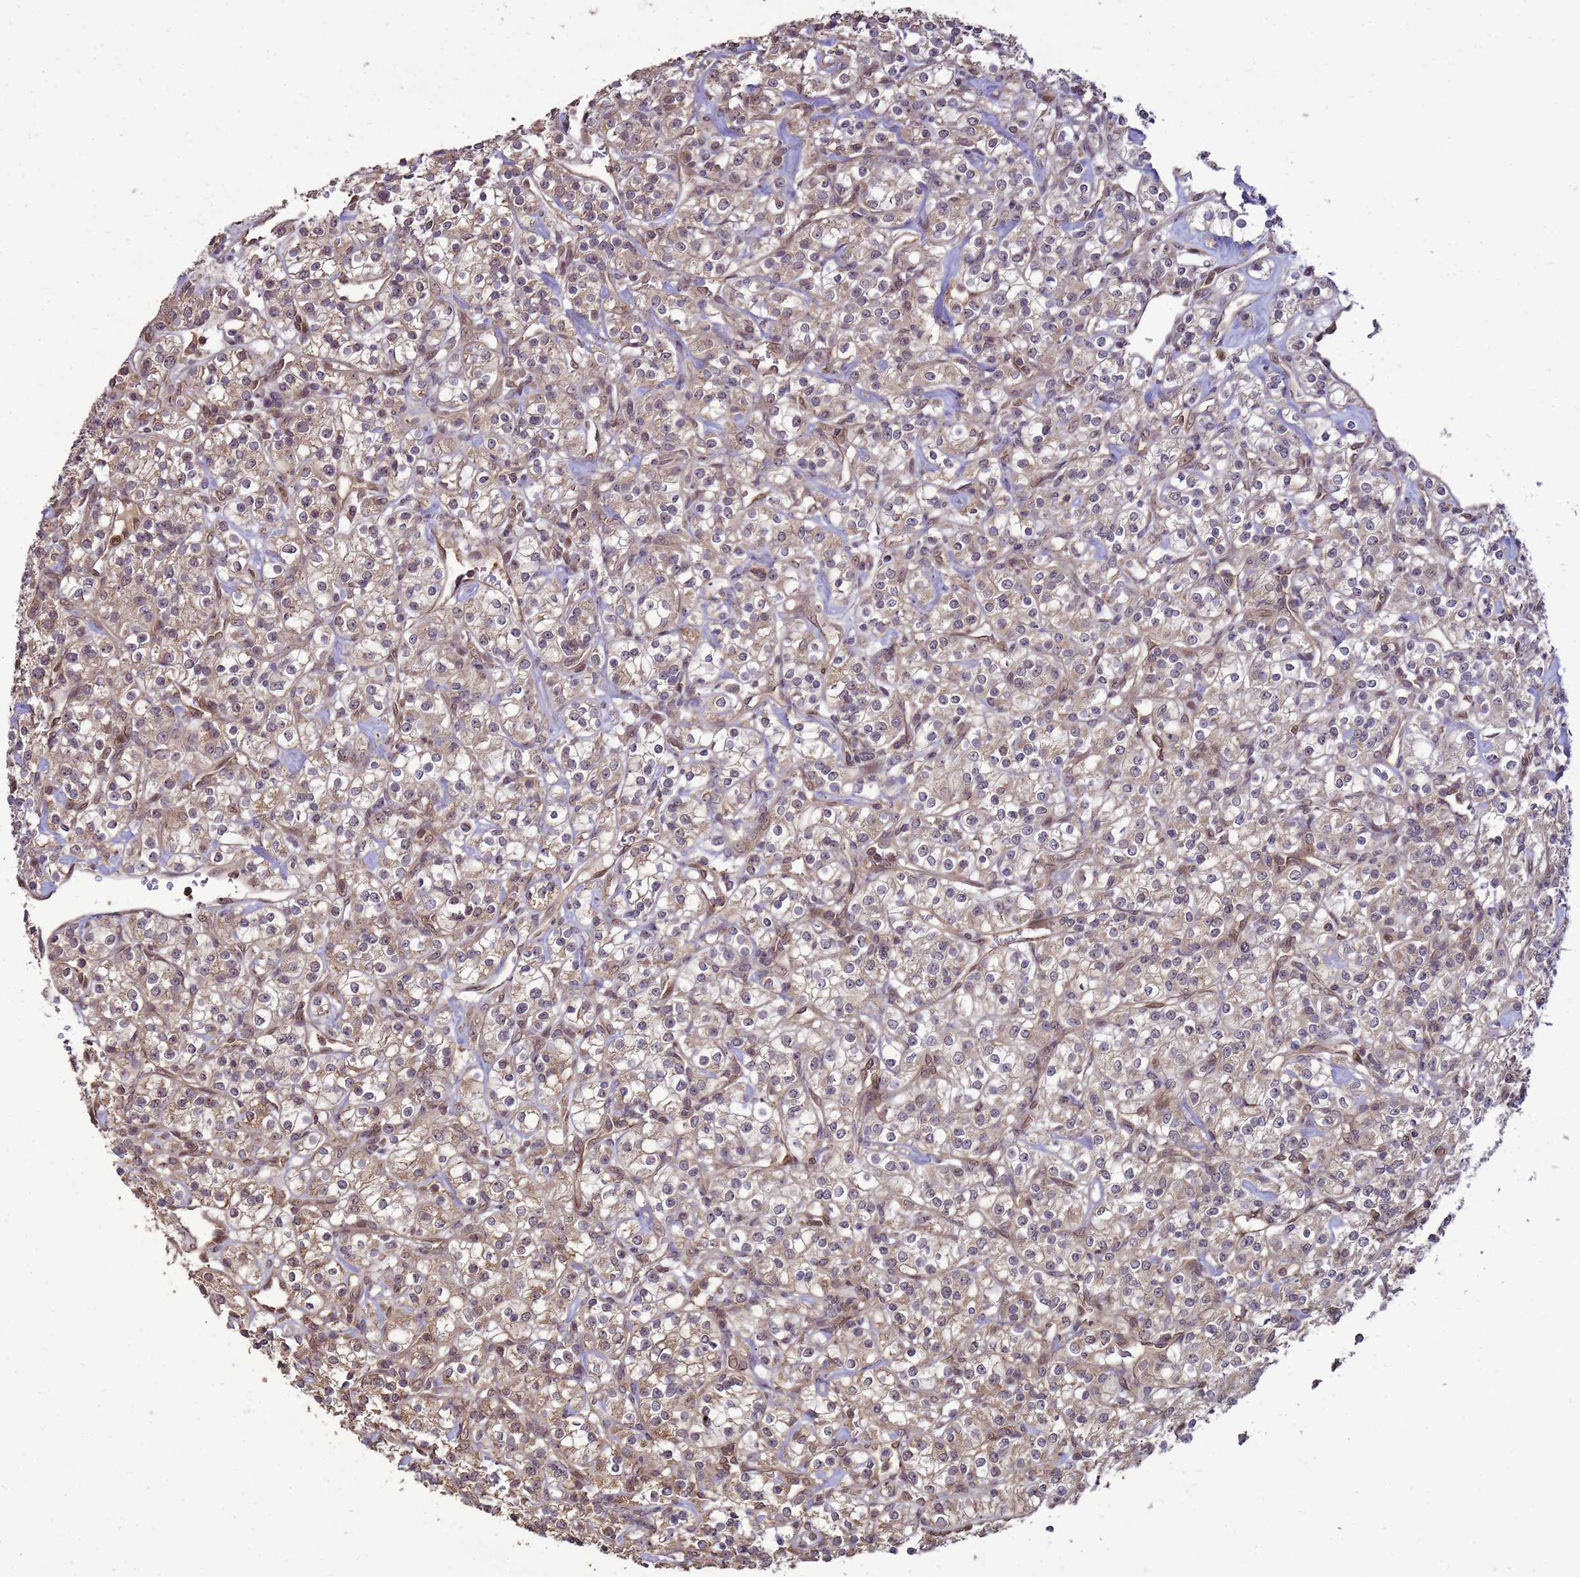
{"staining": {"intensity": "weak", "quantity": ">75%", "location": "cytoplasmic/membranous"}, "tissue": "renal cancer", "cell_type": "Tumor cells", "image_type": "cancer", "snomed": [{"axis": "morphology", "description": "Adenocarcinoma, NOS"}, {"axis": "topography", "description": "Kidney"}], "caption": "Immunohistochemical staining of adenocarcinoma (renal) shows low levels of weak cytoplasmic/membranous positivity in about >75% of tumor cells.", "gene": "CRBN", "patient": {"sex": "male", "age": 77}}